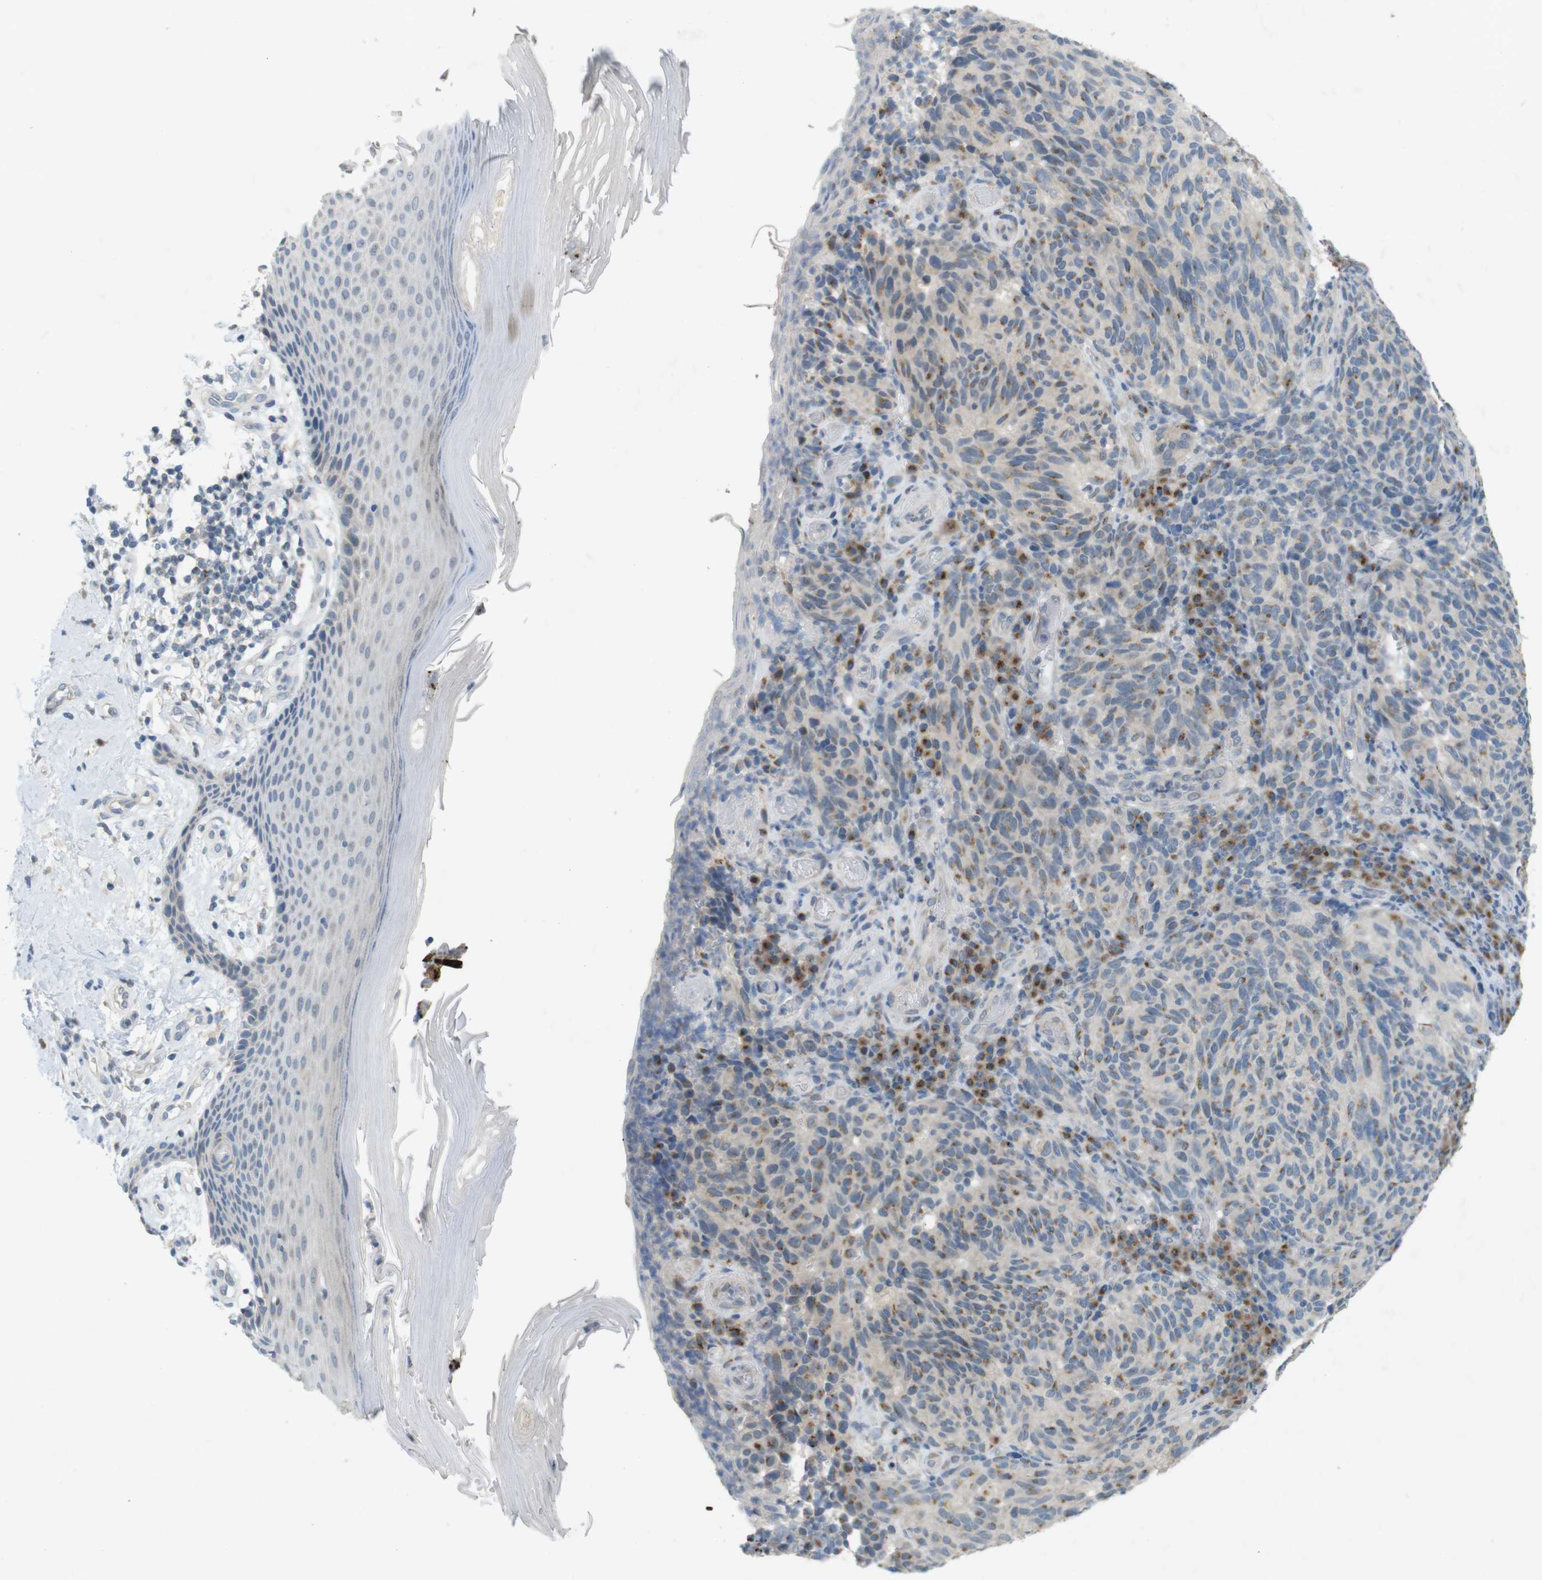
{"staining": {"intensity": "weak", "quantity": "25%-75%", "location": "cytoplasmic/membranous"}, "tissue": "melanoma", "cell_type": "Tumor cells", "image_type": "cancer", "snomed": [{"axis": "morphology", "description": "Malignant melanoma, NOS"}, {"axis": "topography", "description": "Skin"}], "caption": "Tumor cells display low levels of weak cytoplasmic/membranous staining in about 25%-75% of cells in human malignant melanoma. The protein is stained brown, and the nuclei are stained in blue (DAB (3,3'-diaminobenzidine) IHC with brightfield microscopy, high magnification).", "gene": "YIPF3", "patient": {"sex": "female", "age": 73}}